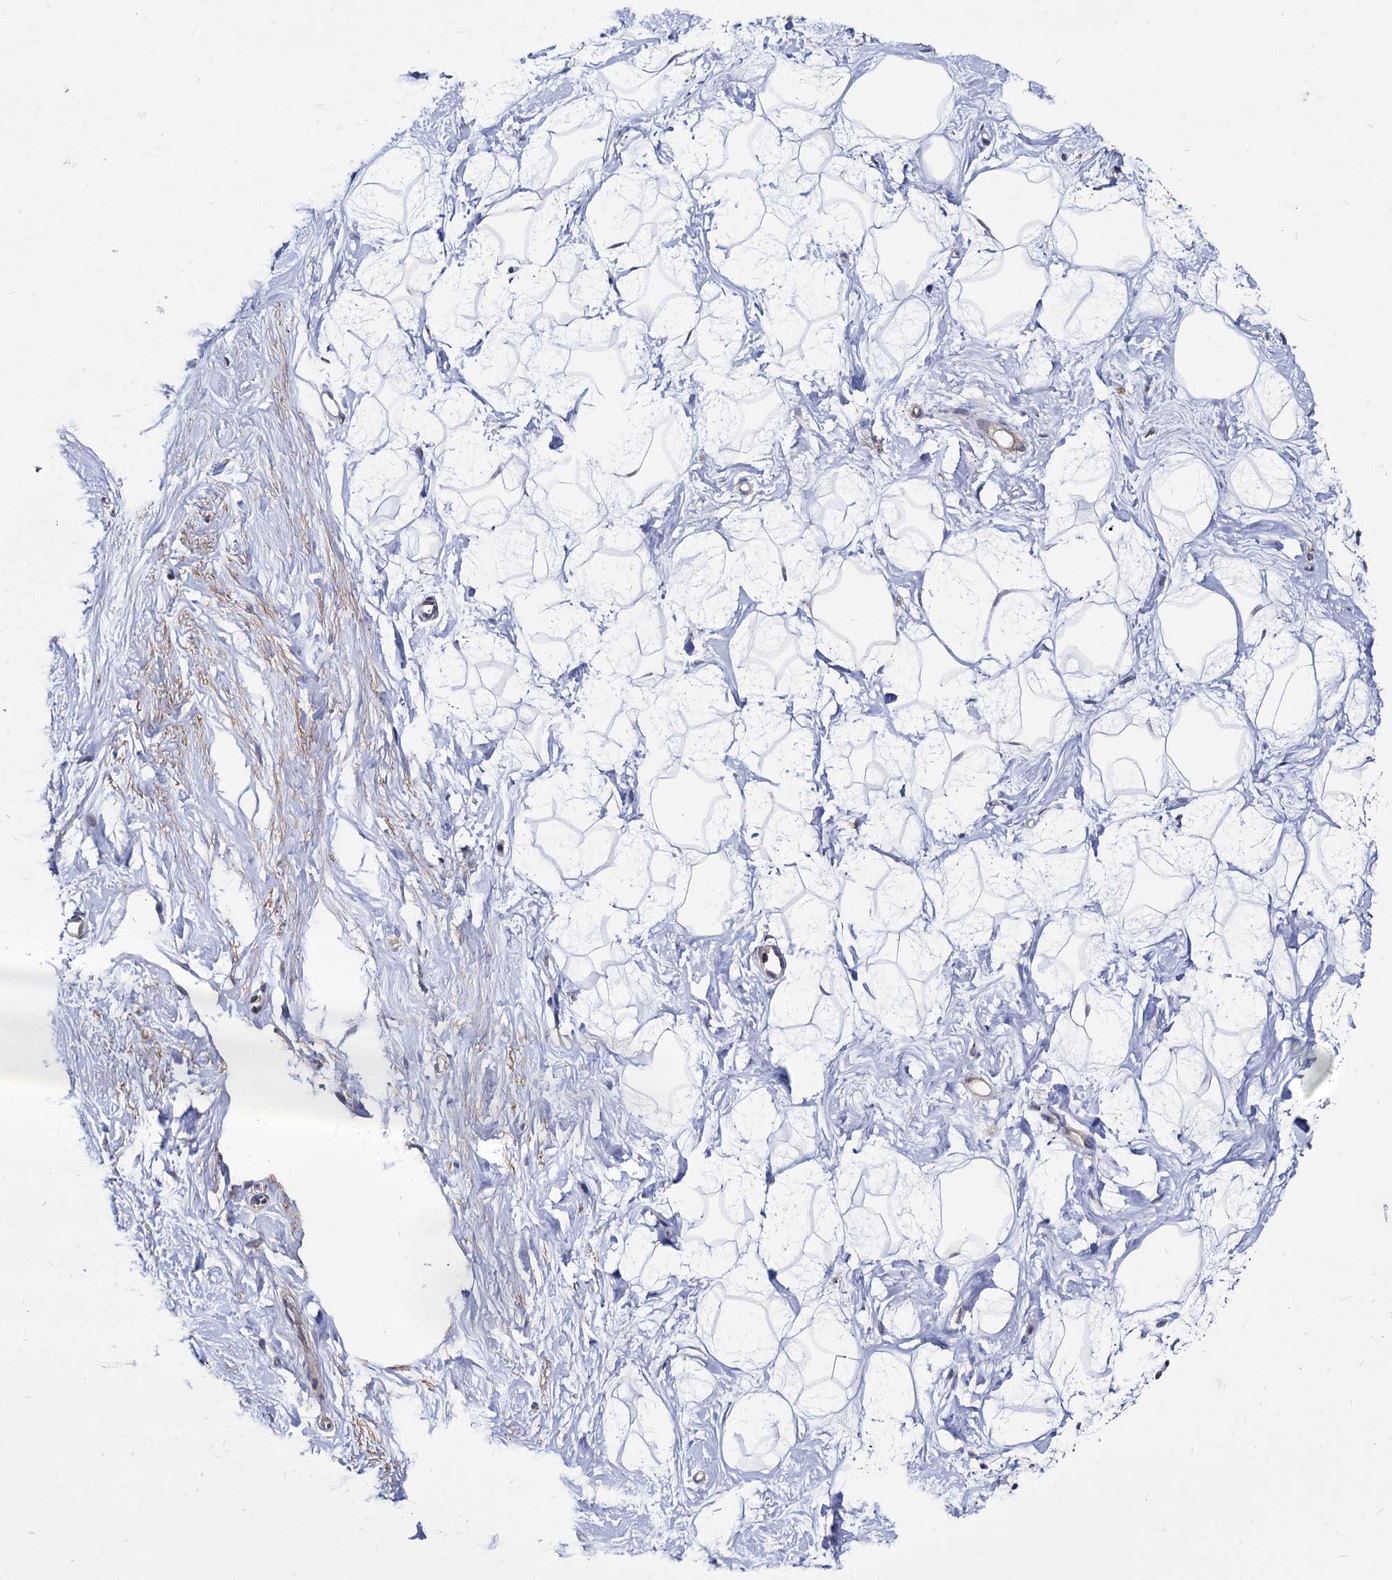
{"staining": {"intensity": "negative", "quantity": "none", "location": "none"}, "tissue": "breast", "cell_type": "Adipocytes", "image_type": "normal", "snomed": [{"axis": "morphology", "description": "Normal tissue, NOS"}, {"axis": "morphology", "description": "Adenoma, NOS"}, {"axis": "topography", "description": "Breast"}], "caption": "Immunohistochemistry (IHC) micrograph of normal breast: human breast stained with DAB exhibits no significant protein expression in adipocytes. (IHC, brightfield microscopy, high magnification).", "gene": "ESD", "patient": {"sex": "female", "age": 23}}